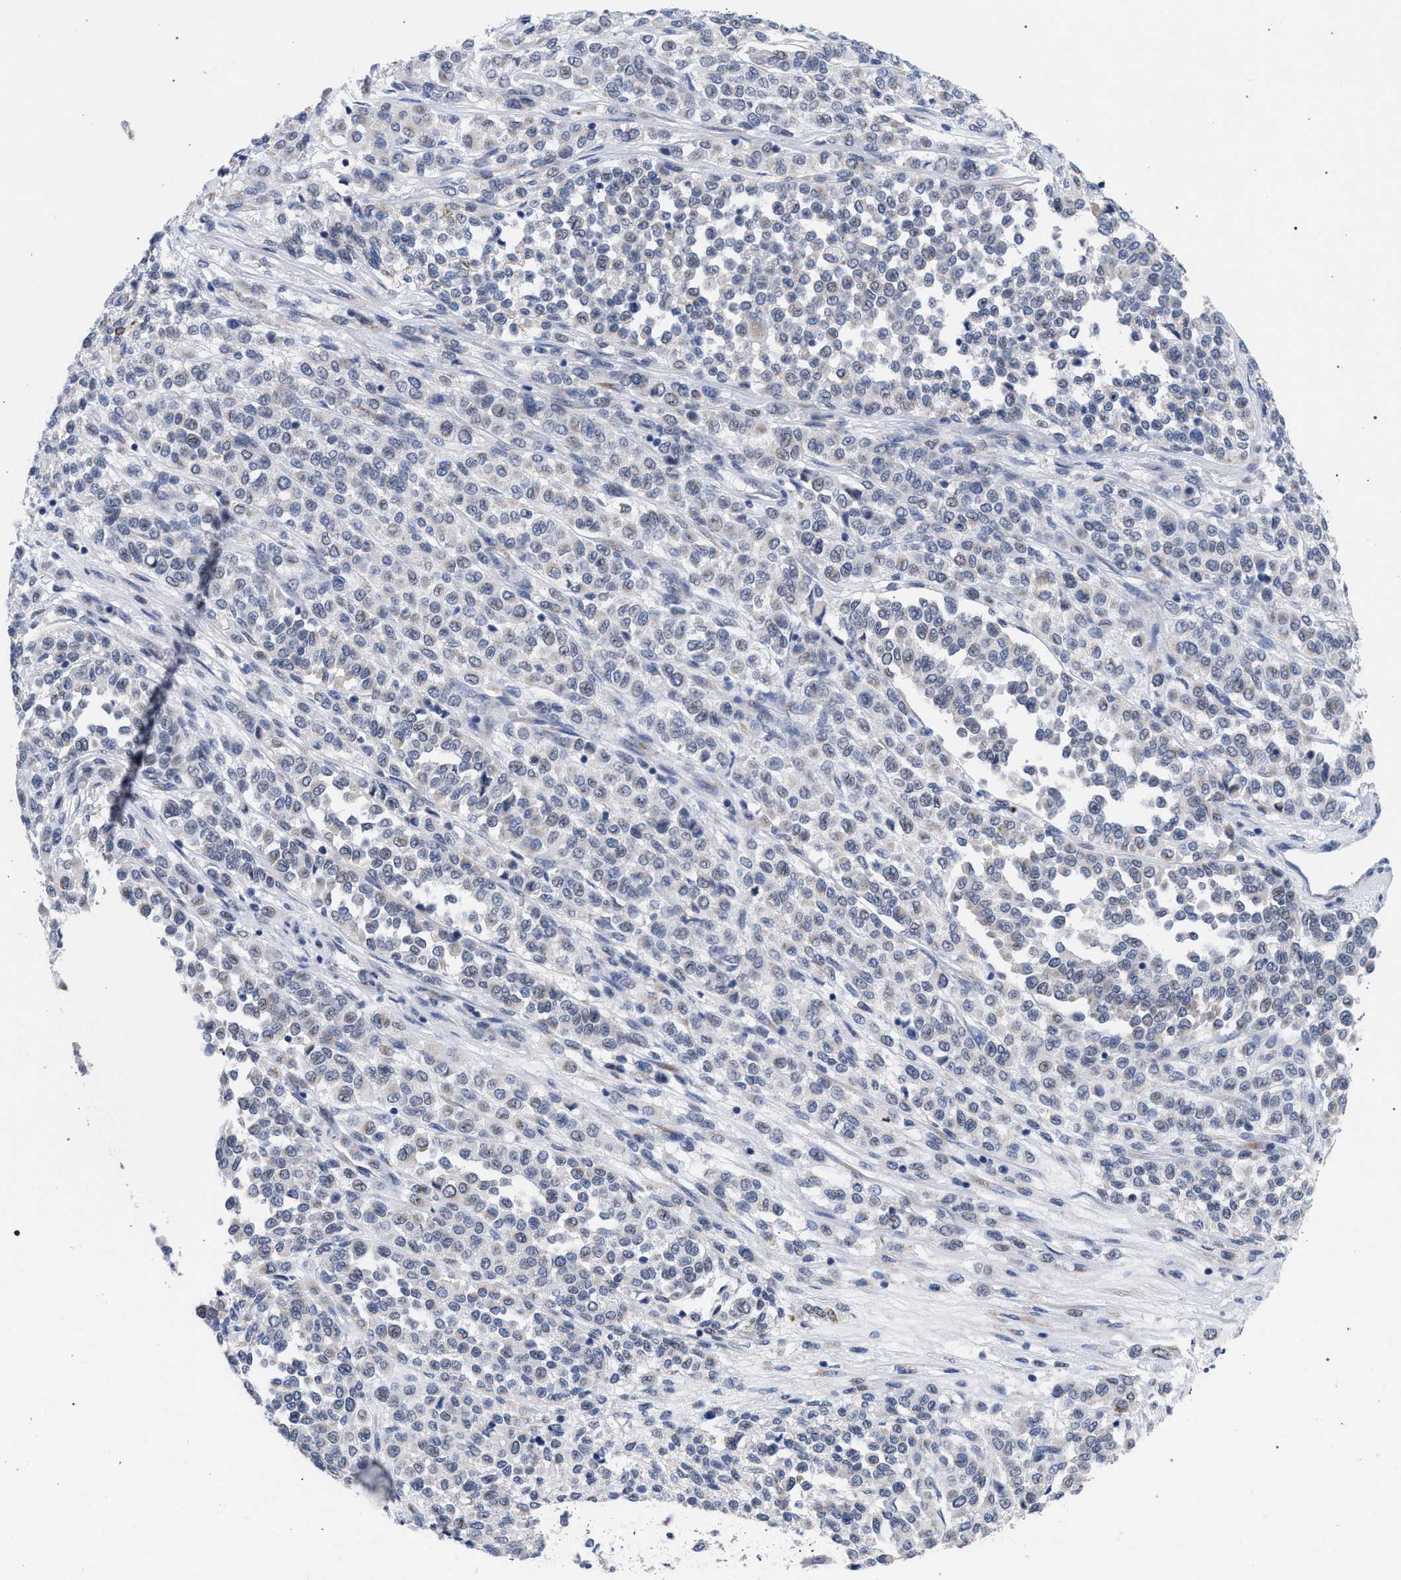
{"staining": {"intensity": "negative", "quantity": "none", "location": "none"}, "tissue": "melanoma", "cell_type": "Tumor cells", "image_type": "cancer", "snomed": [{"axis": "morphology", "description": "Malignant melanoma, Metastatic site"}, {"axis": "topography", "description": "Pancreas"}], "caption": "Melanoma was stained to show a protein in brown. There is no significant staining in tumor cells.", "gene": "GOLGA2", "patient": {"sex": "female", "age": 30}}